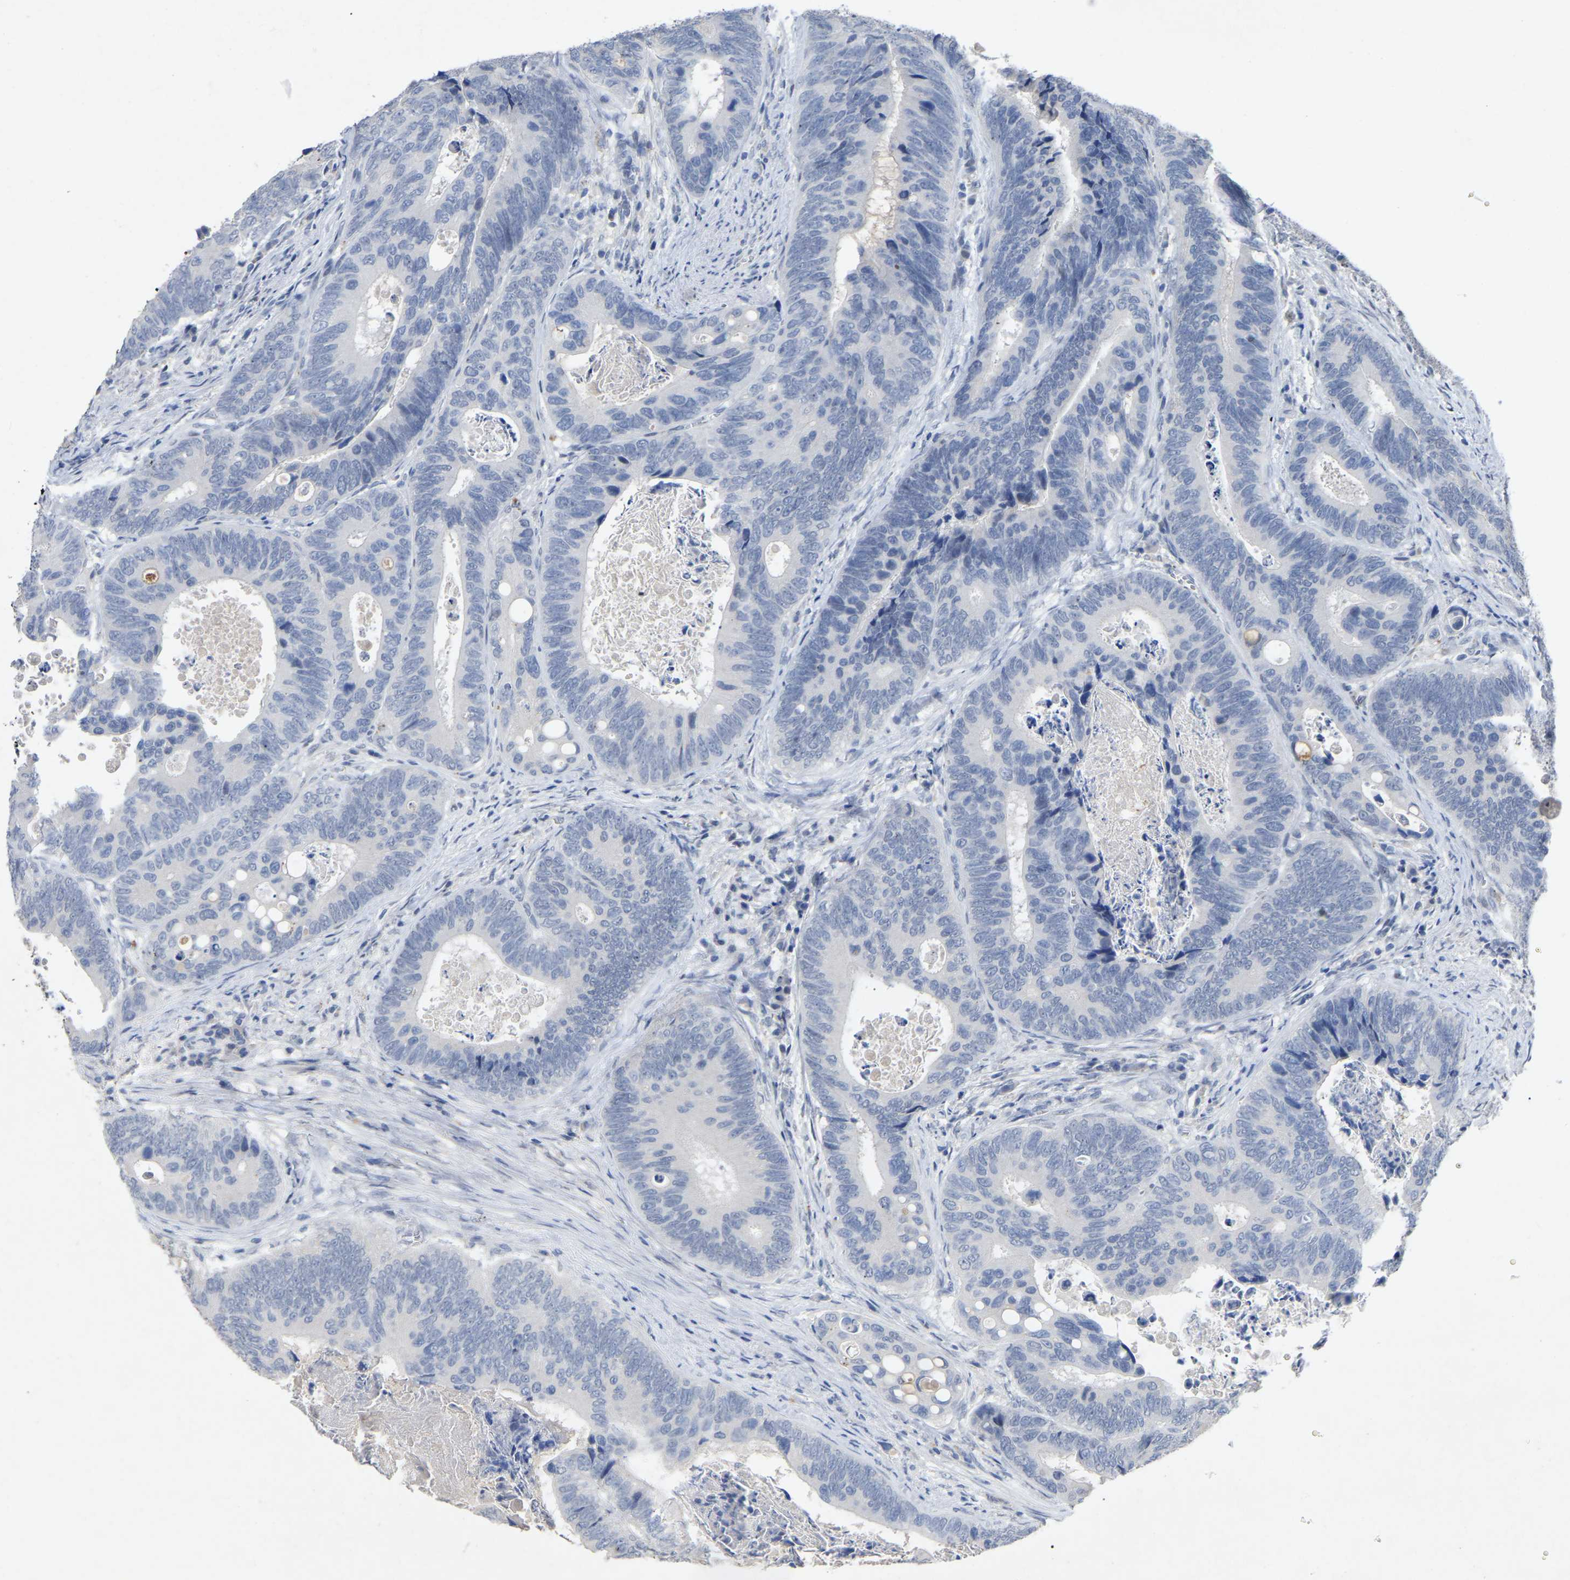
{"staining": {"intensity": "negative", "quantity": "none", "location": "none"}, "tissue": "colorectal cancer", "cell_type": "Tumor cells", "image_type": "cancer", "snomed": [{"axis": "morphology", "description": "Inflammation, NOS"}, {"axis": "morphology", "description": "Adenocarcinoma, NOS"}, {"axis": "topography", "description": "Colon"}], "caption": "Immunohistochemical staining of human colorectal cancer (adenocarcinoma) reveals no significant staining in tumor cells.", "gene": "SMPD2", "patient": {"sex": "male", "age": 72}}